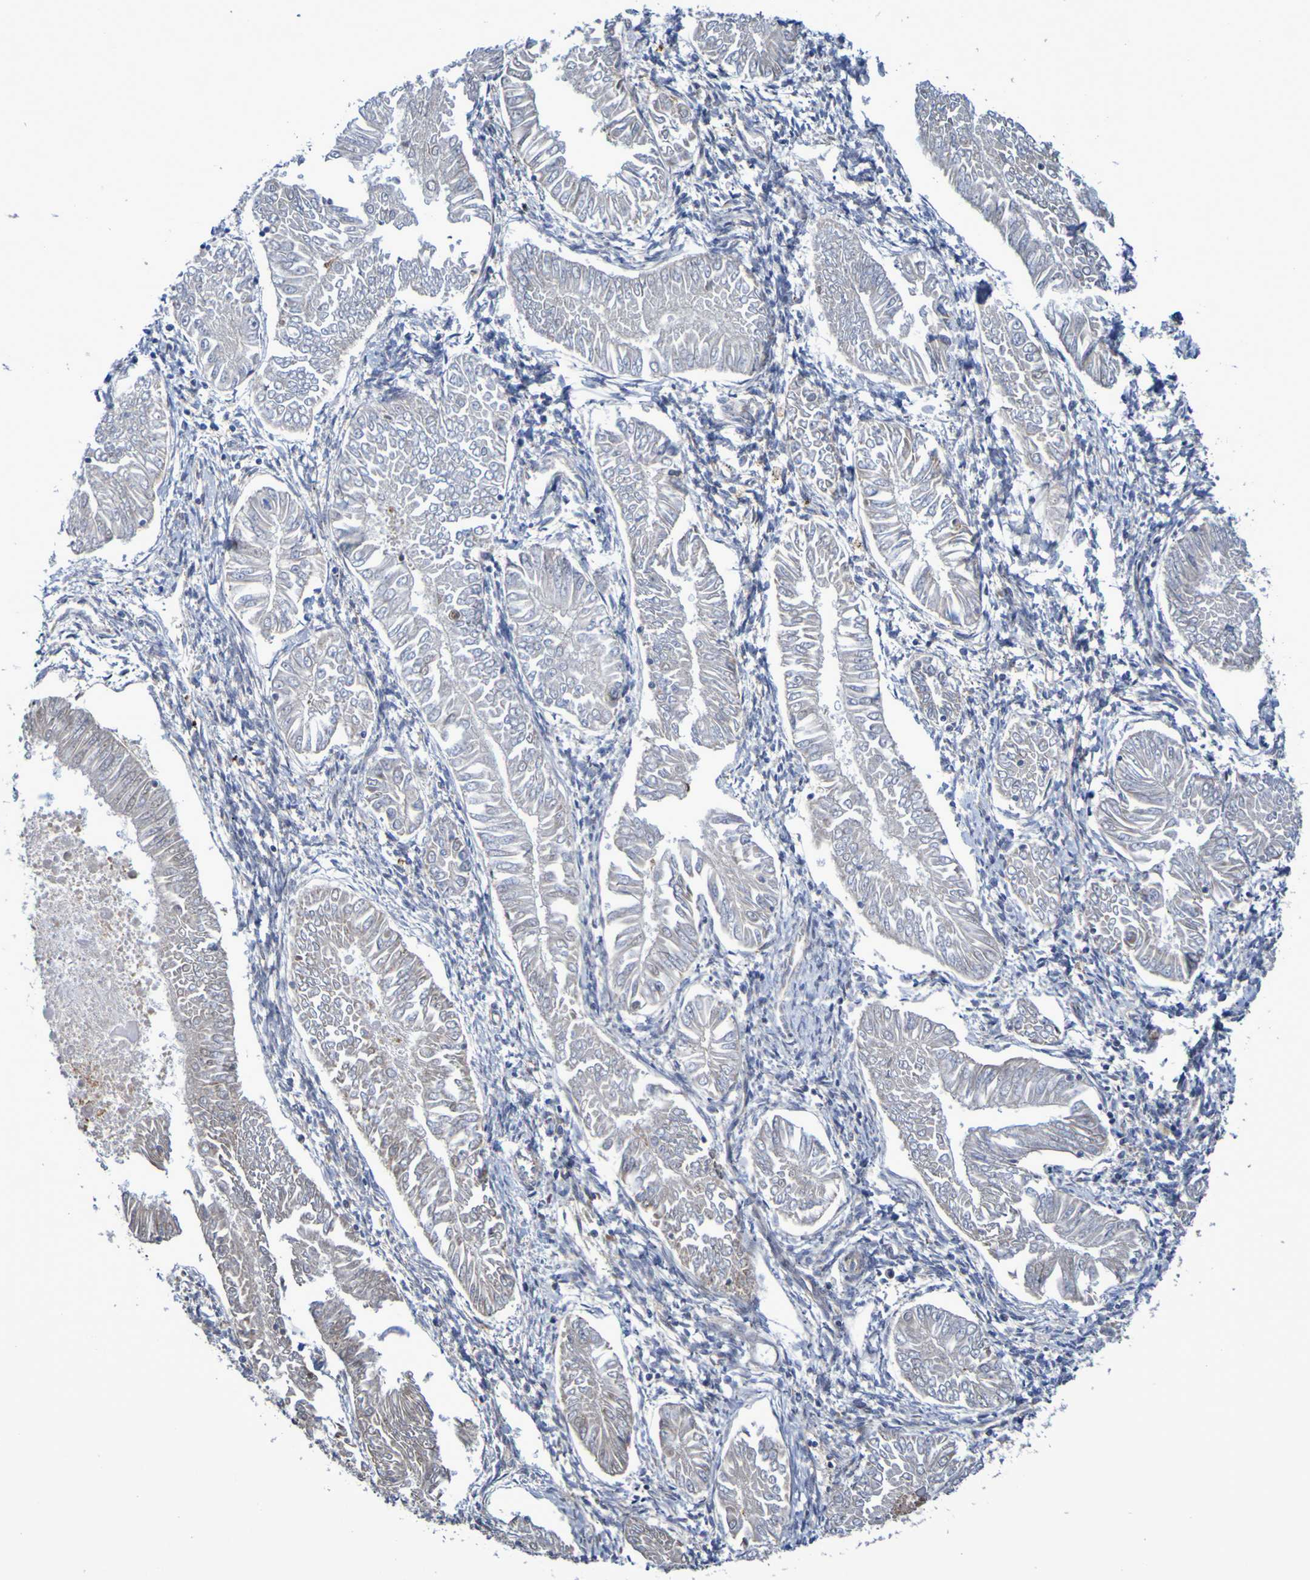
{"staining": {"intensity": "weak", "quantity": "<25%", "location": "cytoplasmic/membranous"}, "tissue": "endometrial cancer", "cell_type": "Tumor cells", "image_type": "cancer", "snomed": [{"axis": "morphology", "description": "Adenocarcinoma, NOS"}, {"axis": "topography", "description": "Endometrium"}], "caption": "Adenocarcinoma (endometrial) was stained to show a protein in brown. There is no significant positivity in tumor cells.", "gene": "CNTN2", "patient": {"sex": "female", "age": 53}}